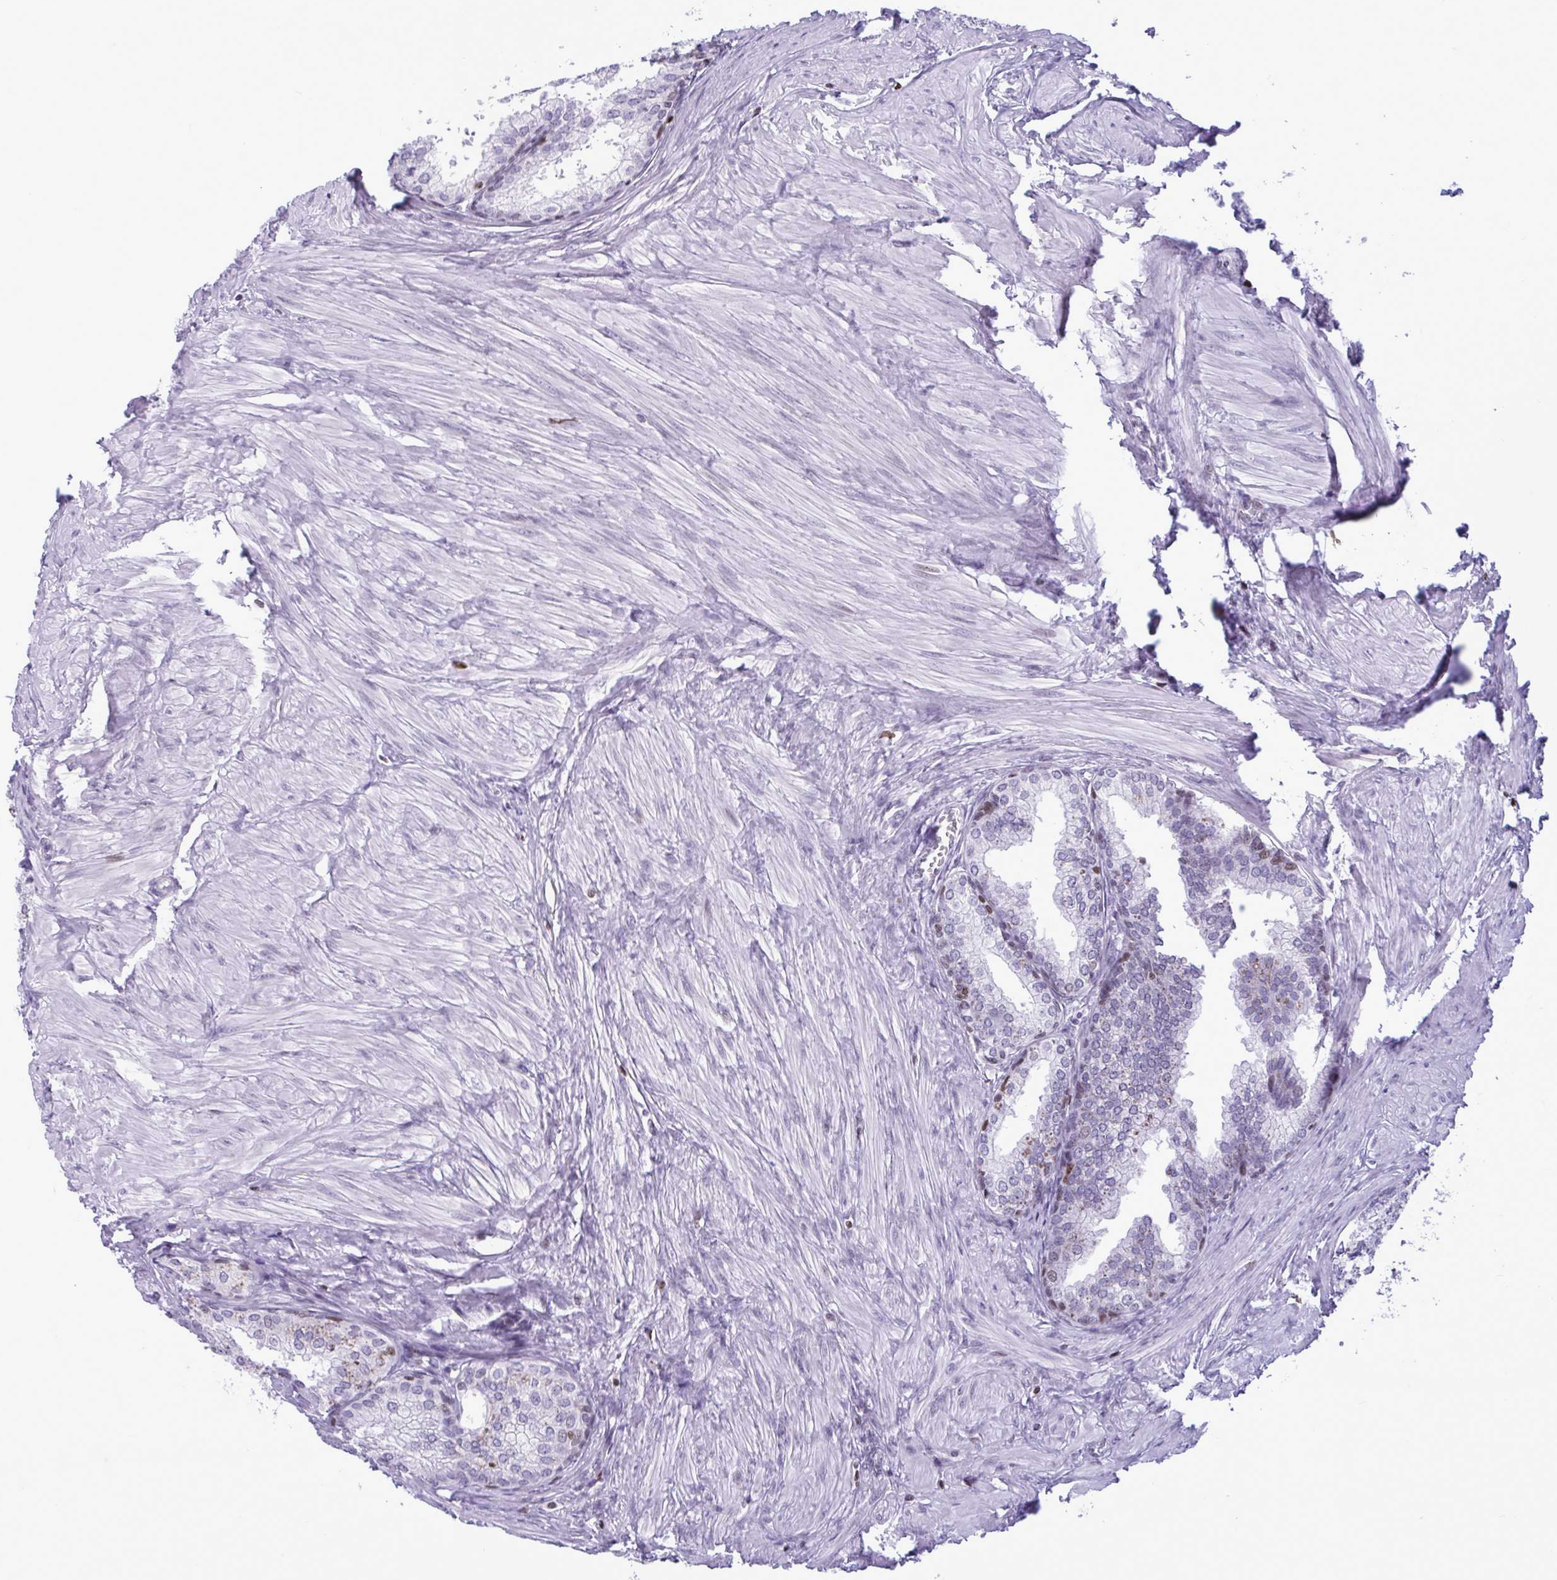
{"staining": {"intensity": "moderate", "quantity": "<25%", "location": "nuclear"}, "tissue": "prostate", "cell_type": "Glandular cells", "image_type": "normal", "snomed": [{"axis": "morphology", "description": "Normal tissue, NOS"}, {"axis": "topography", "description": "Prostate"}, {"axis": "topography", "description": "Peripheral nerve tissue"}], "caption": "Protein analysis of unremarkable prostate shows moderate nuclear expression in about <25% of glandular cells. (DAB (3,3'-diaminobenzidine) = brown stain, brightfield microscopy at high magnification).", "gene": "HMGB2", "patient": {"sex": "male", "age": 55}}